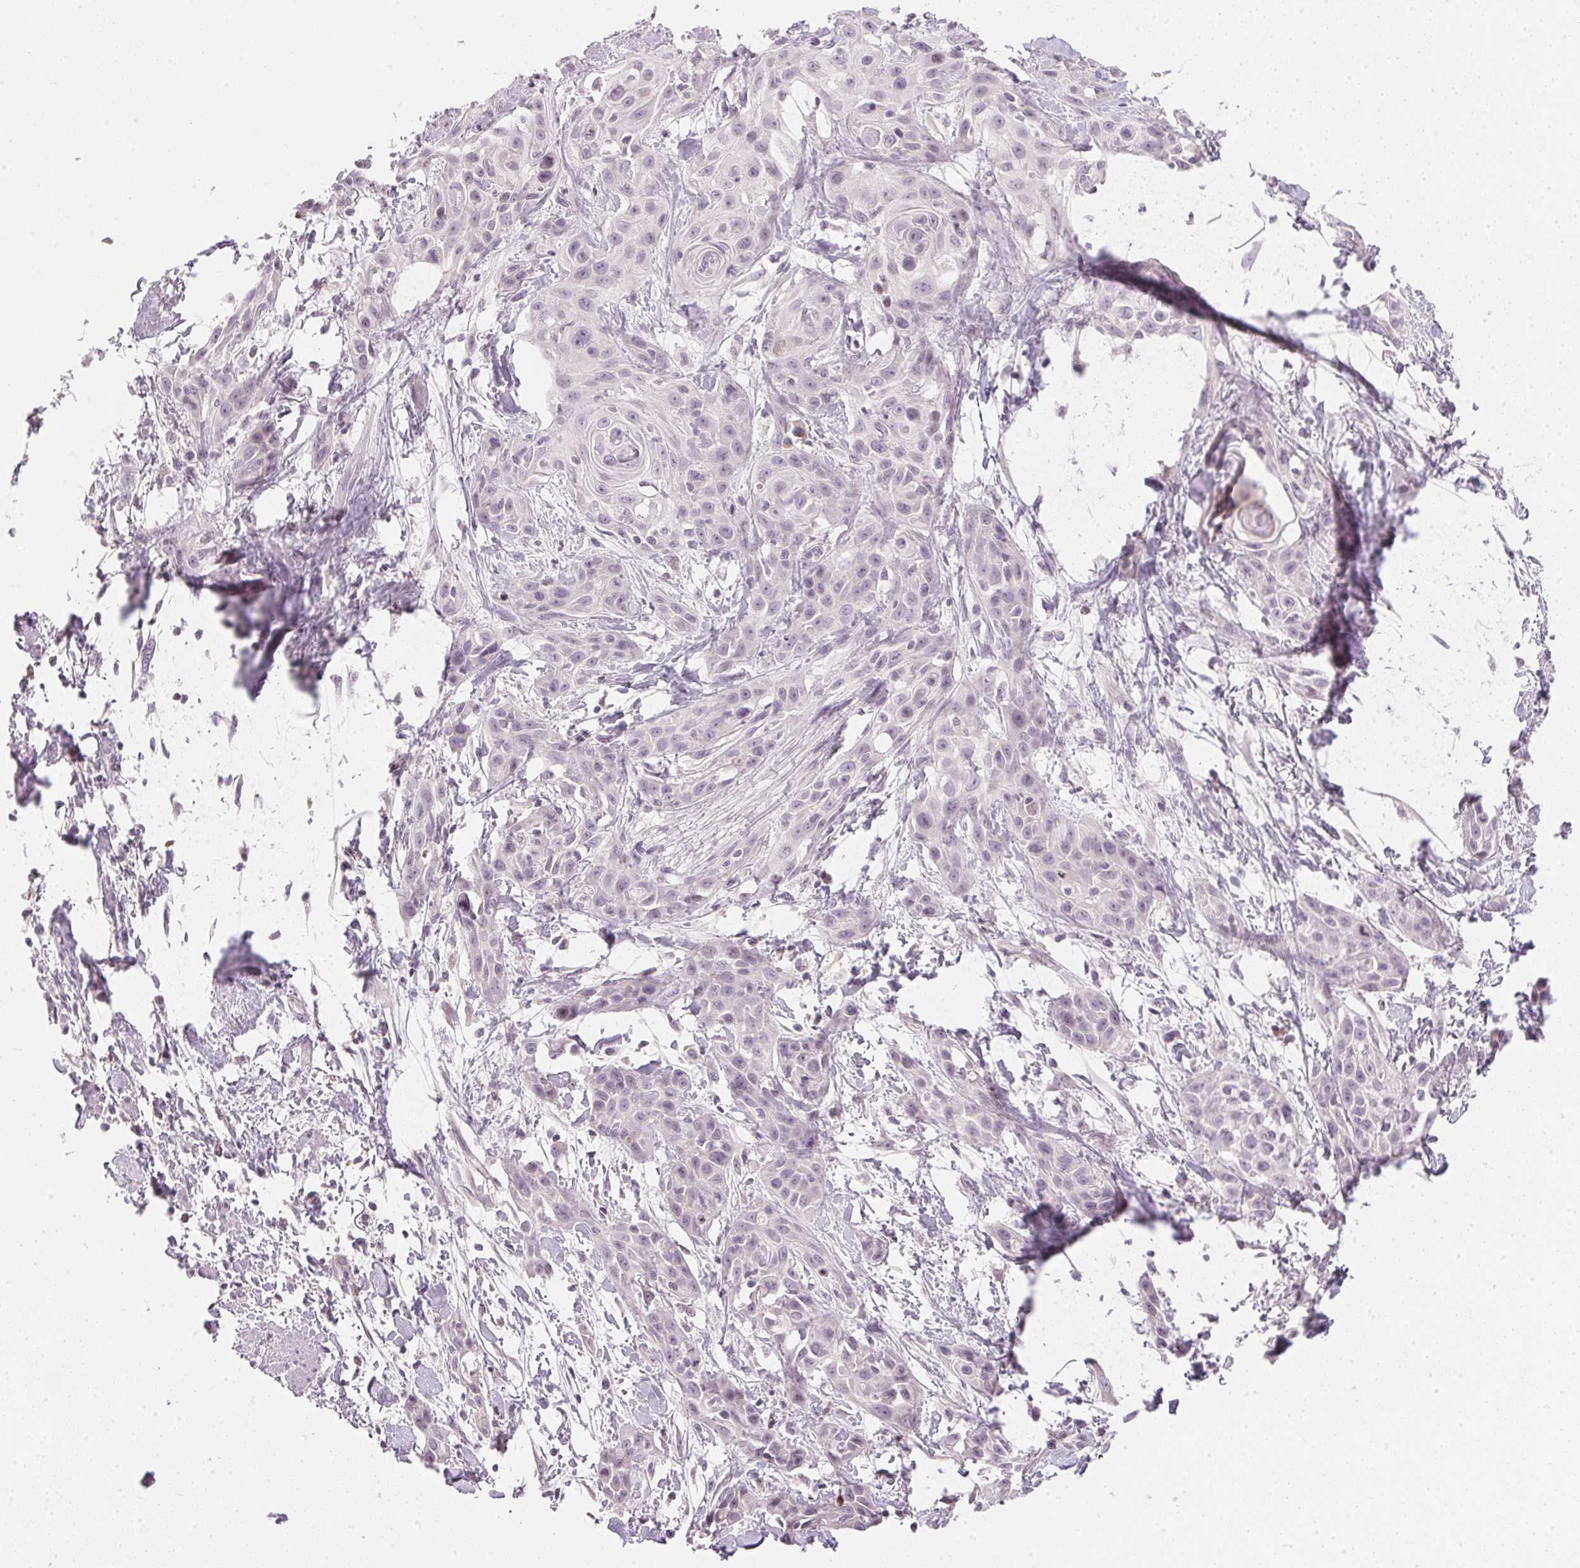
{"staining": {"intensity": "negative", "quantity": "none", "location": "none"}, "tissue": "skin cancer", "cell_type": "Tumor cells", "image_type": "cancer", "snomed": [{"axis": "morphology", "description": "Squamous cell carcinoma, NOS"}, {"axis": "topography", "description": "Skin"}, {"axis": "topography", "description": "Anal"}], "caption": "This is a photomicrograph of immunohistochemistry (IHC) staining of skin cancer (squamous cell carcinoma), which shows no positivity in tumor cells.", "gene": "SFRP4", "patient": {"sex": "male", "age": 64}}